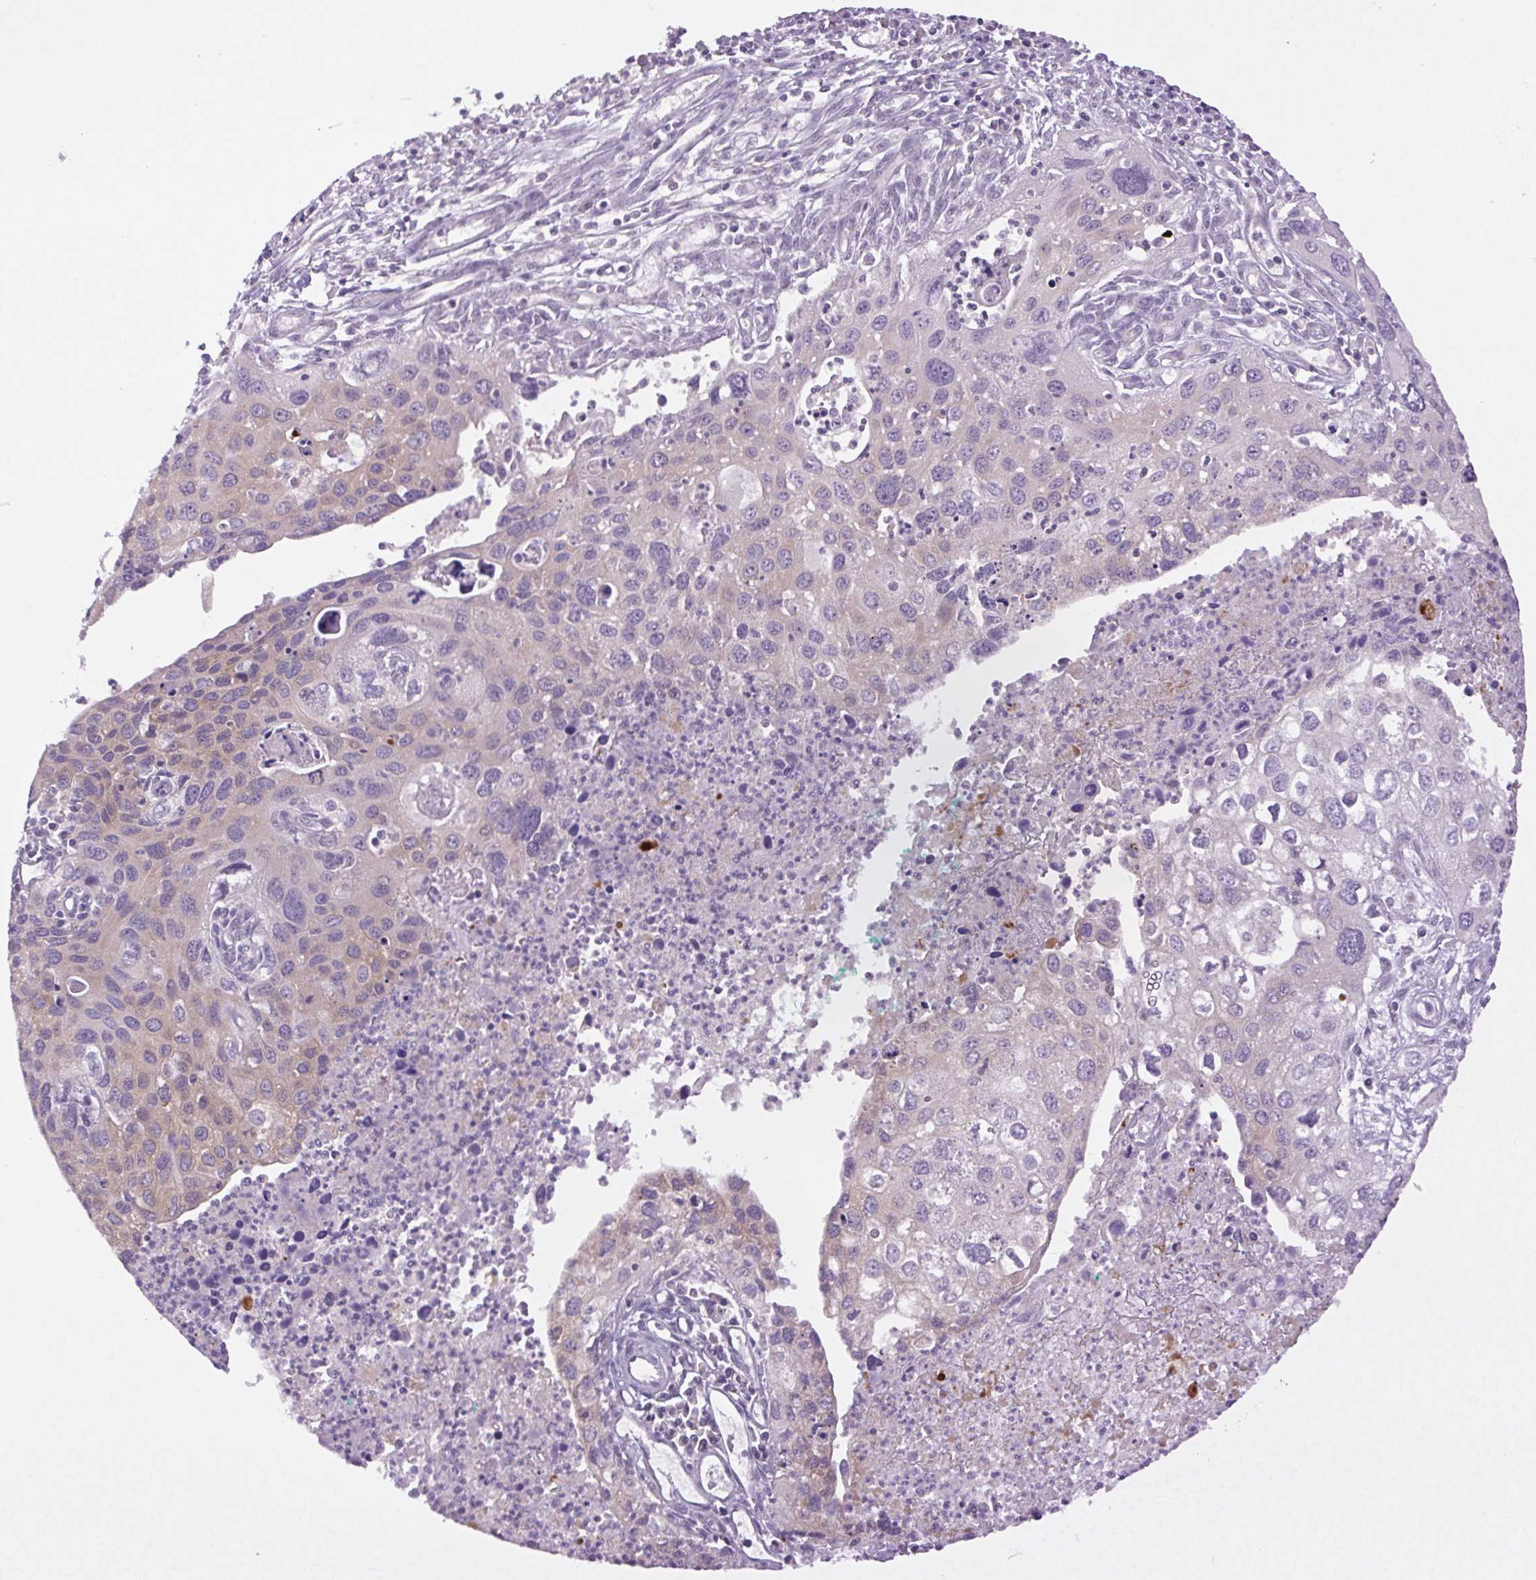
{"staining": {"intensity": "weak", "quantity": "<25%", "location": "cytoplasmic/membranous"}, "tissue": "cervical cancer", "cell_type": "Tumor cells", "image_type": "cancer", "snomed": [{"axis": "morphology", "description": "Squamous cell carcinoma, NOS"}, {"axis": "topography", "description": "Cervix"}], "caption": "Protein analysis of squamous cell carcinoma (cervical) displays no significant staining in tumor cells.", "gene": "MINK1", "patient": {"sex": "female", "age": 55}}